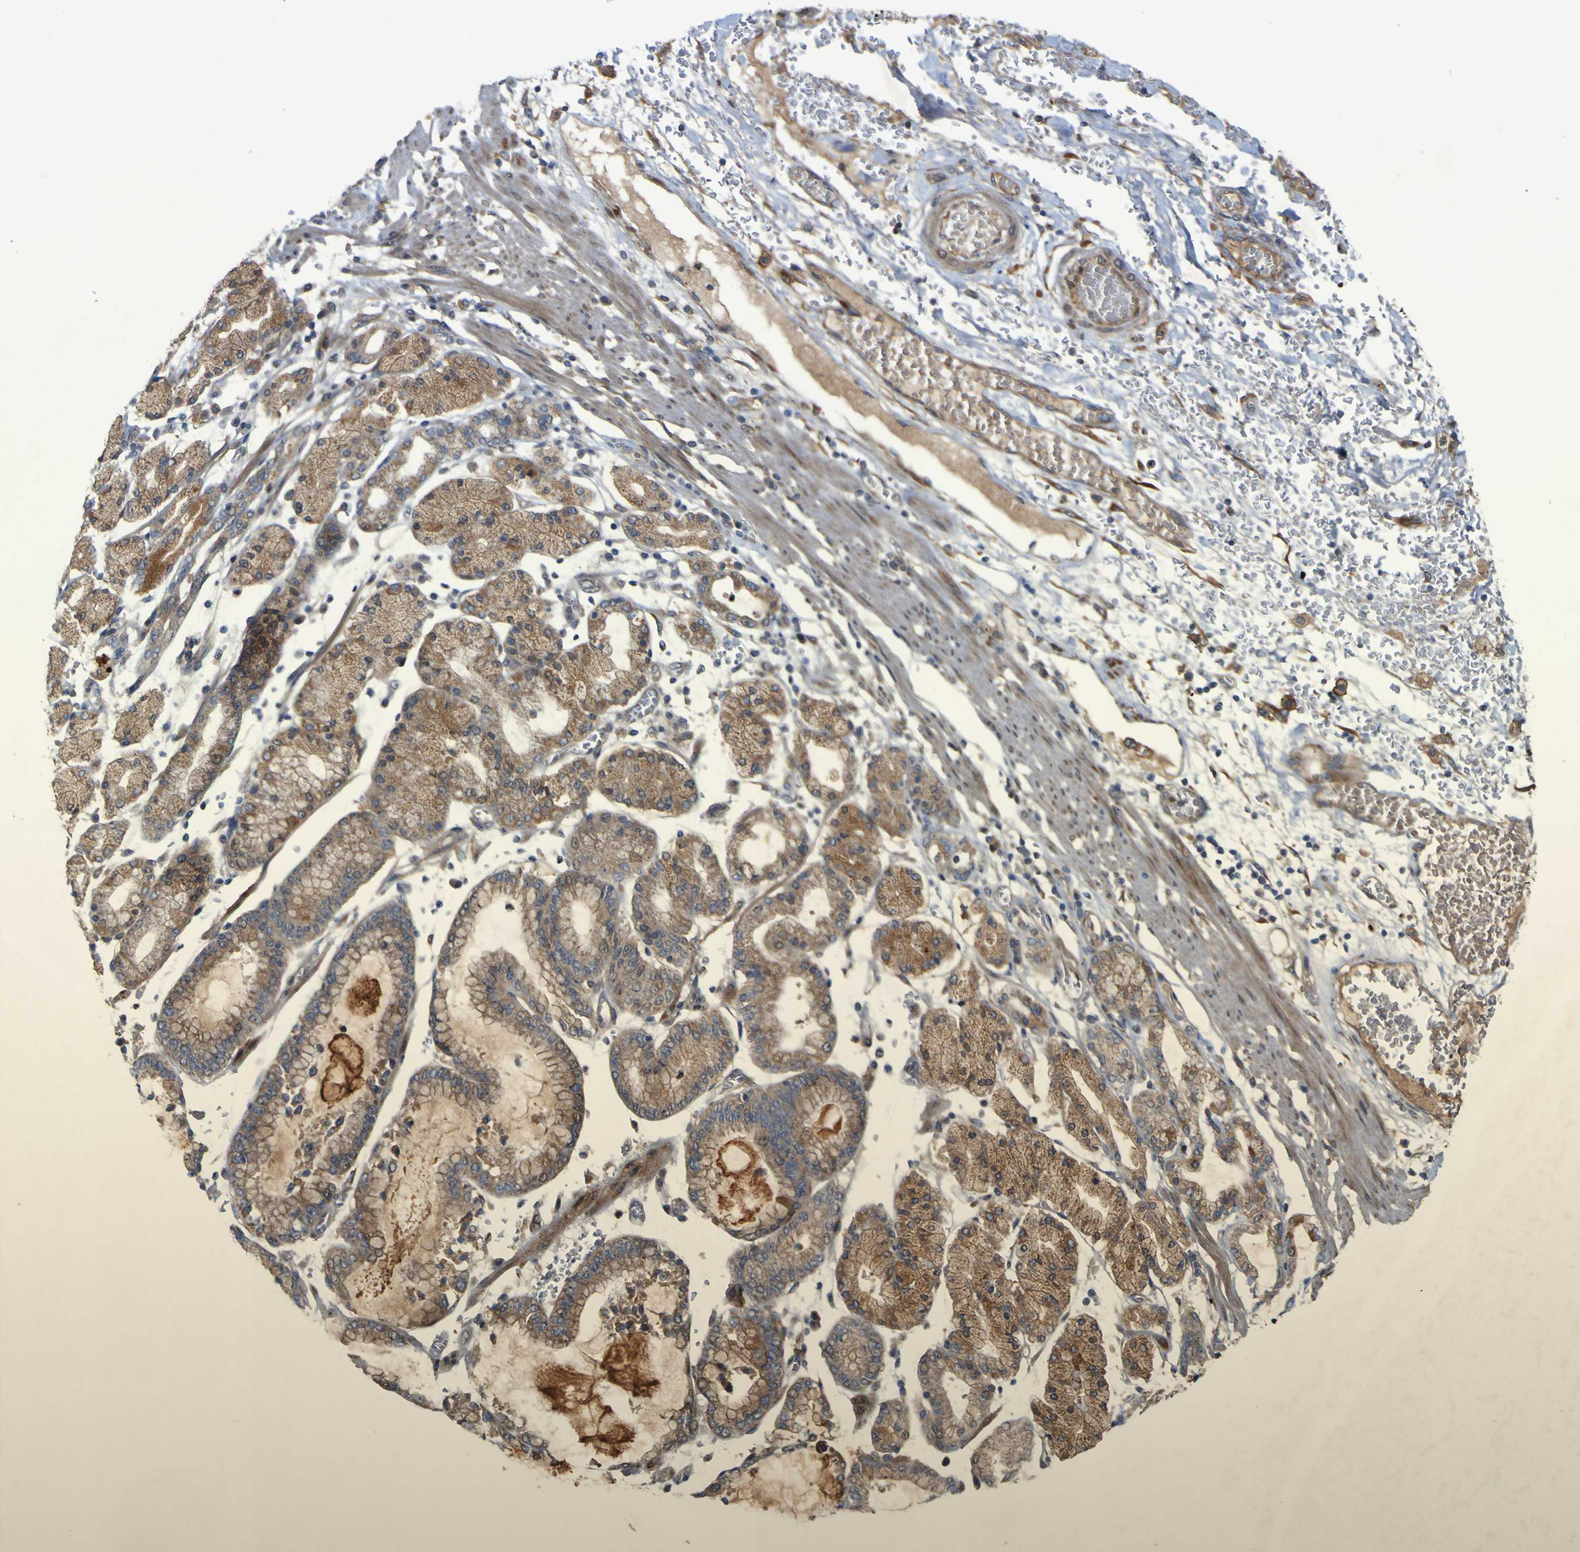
{"staining": {"intensity": "moderate", "quantity": ">75%", "location": "cytoplasmic/membranous"}, "tissue": "stomach cancer", "cell_type": "Tumor cells", "image_type": "cancer", "snomed": [{"axis": "morphology", "description": "Normal tissue, NOS"}, {"axis": "morphology", "description": "Adenocarcinoma, NOS"}, {"axis": "topography", "description": "Stomach, upper"}, {"axis": "topography", "description": "Stomach"}], "caption": "Immunohistochemical staining of human stomach adenocarcinoma displays moderate cytoplasmic/membranous protein positivity in approximately >75% of tumor cells.", "gene": "IRAK2", "patient": {"sex": "male", "age": 76}}